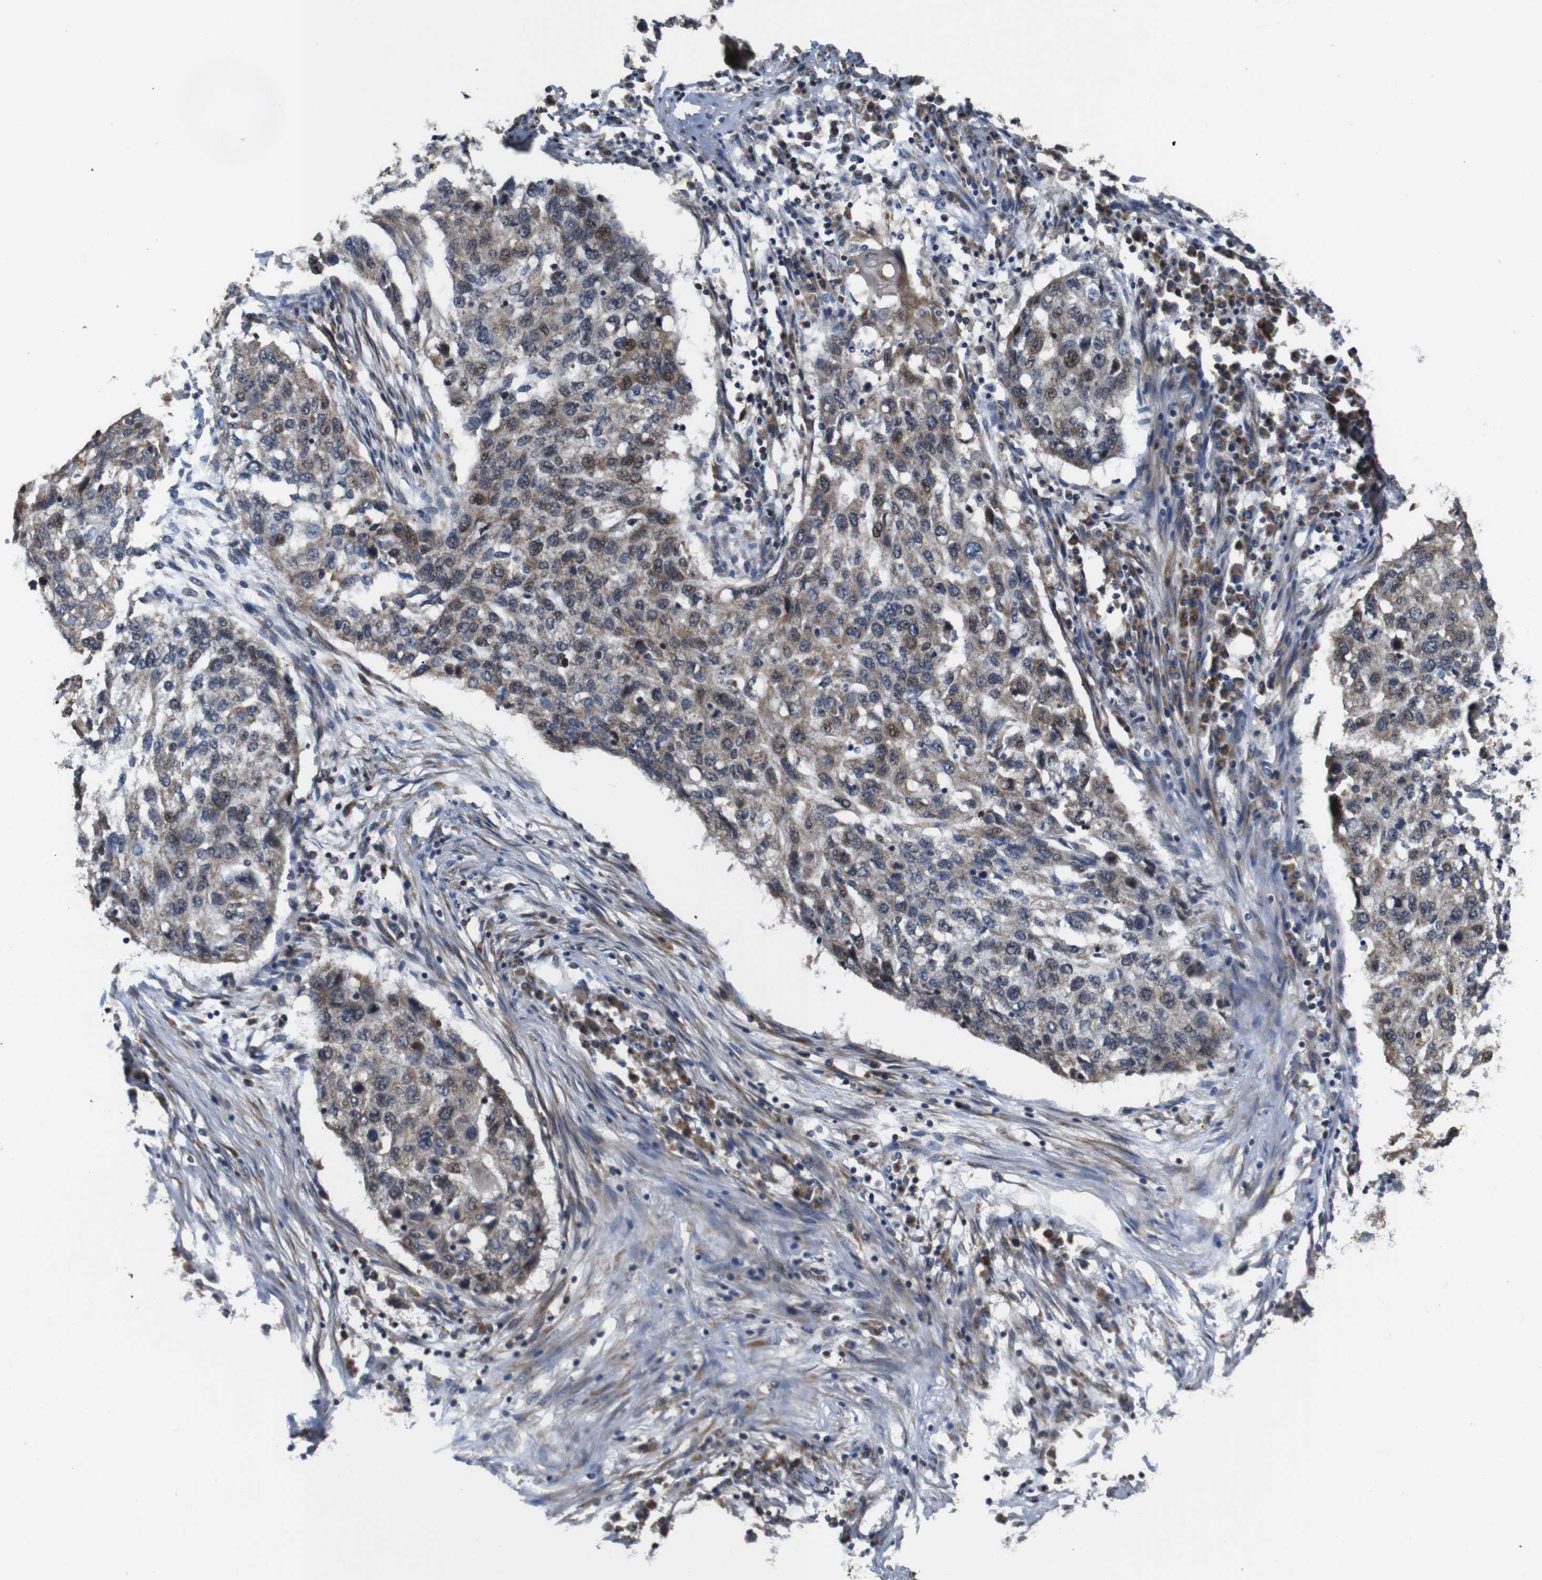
{"staining": {"intensity": "moderate", "quantity": "25%-75%", "location": "cytoplasmic/membranous,nuclear"}, "tissue": "lung cancer", "cell_type": "Tumor cells", "image_type": "cancer", "snomed": [{"axis": "morphology", "description": "Squamous cell carcinoma, NOS"}, {"axis": "topography", "description": "Lung"}], "caption": "An IHC photomicrograph of tumor tissue is shown. Protein staining in brown labels moderate cytoplasmic/membranous and nuclear positivity in squamous cell carcinoma (lung) within tumor cells.", "gene": "SNN", "patient": {"sex": "female", "age": 63}}